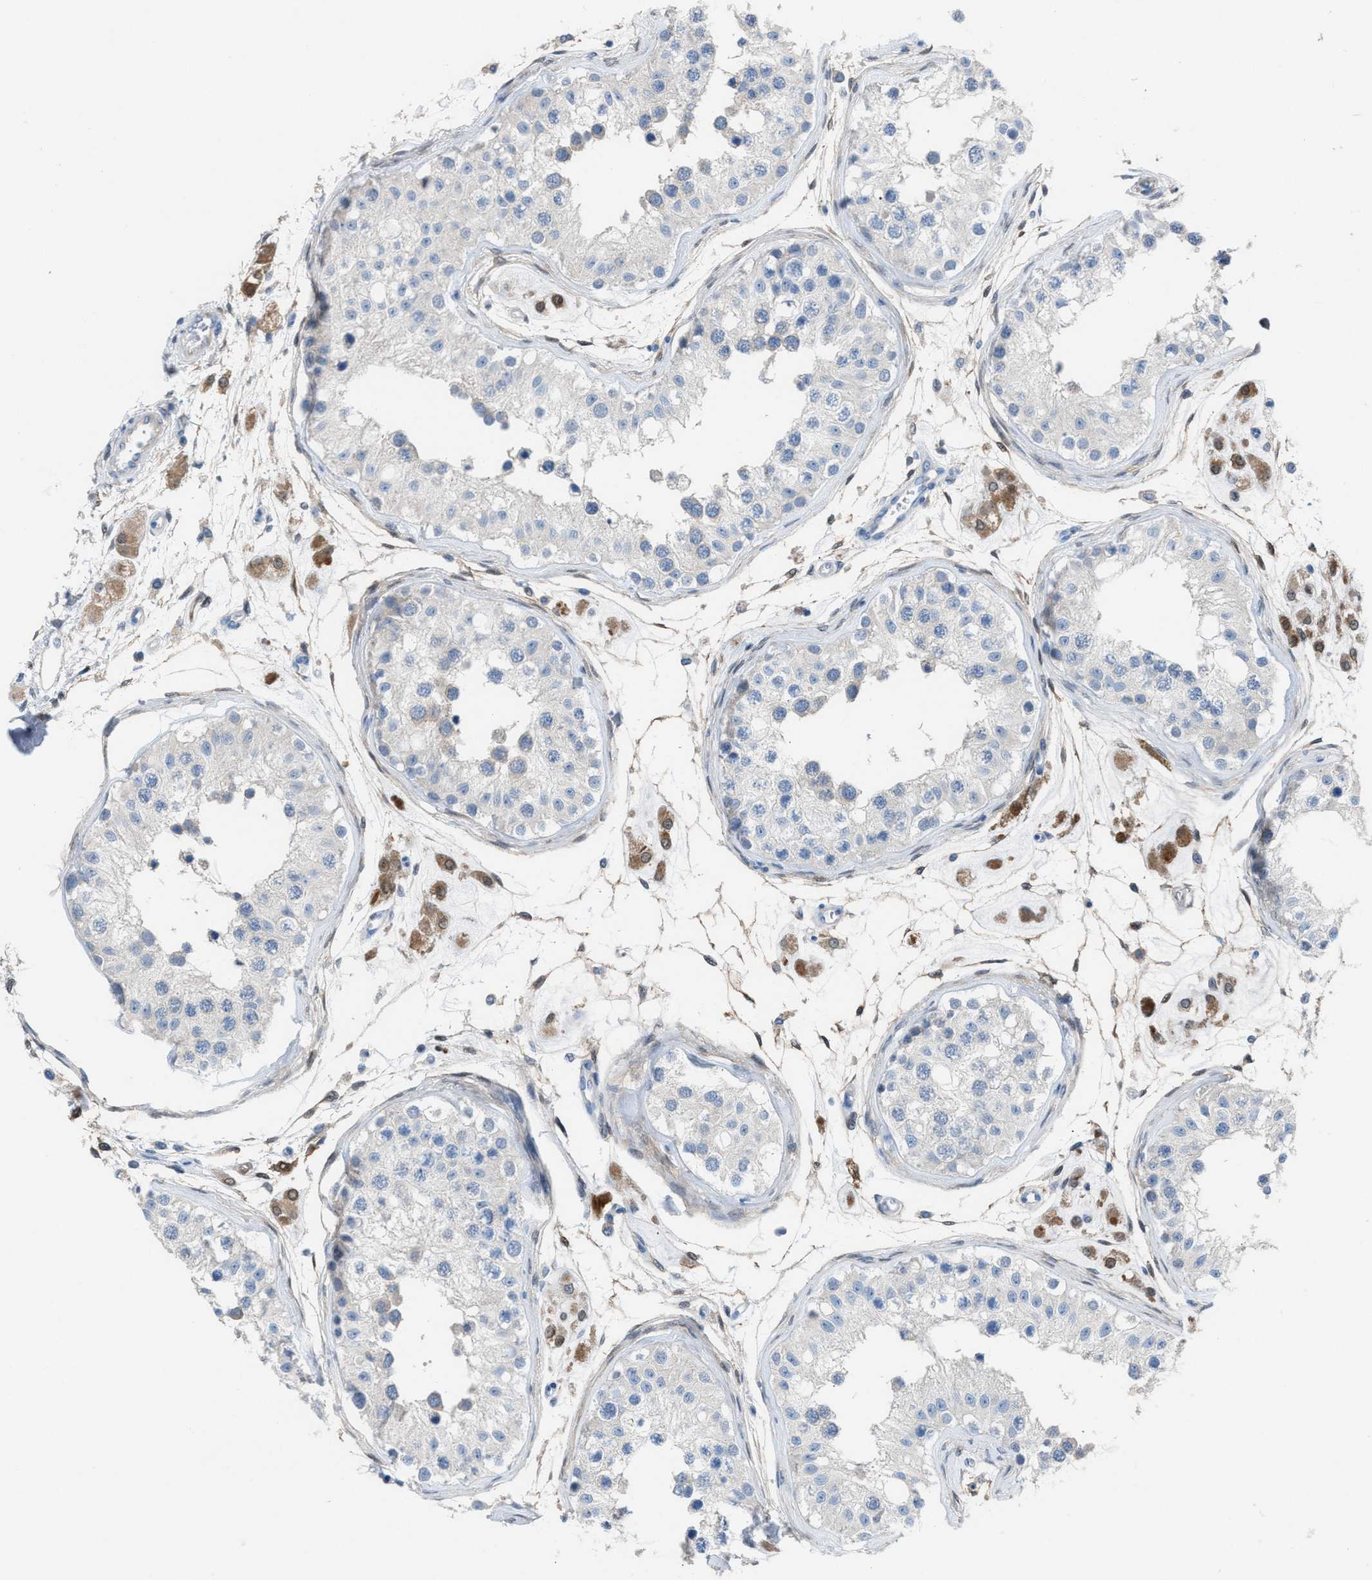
{"staining": {"intensity": "weak", "quantity": "<25%", "location": "cytoplasmic/membranous"}, "tissue": "testis", "cell_type": "Cells in seminiferous ducts", "image_type": "normal", "snomed": [{"axis": "morphology", "description": "Normal tissue, NOS"}, {"axis": "morphology", "description": "Adenocarcinoma, metastatic, NOS"}, {"axis": "topography", "description": "Testis"}], "caption": "An image of testis stained for a protein reveals no brown staining in cells in seminiferous ducts. (DAB IHC, high magnification).", "gene": "ASPA", "patient": {"sex": "male", "age": 26}}